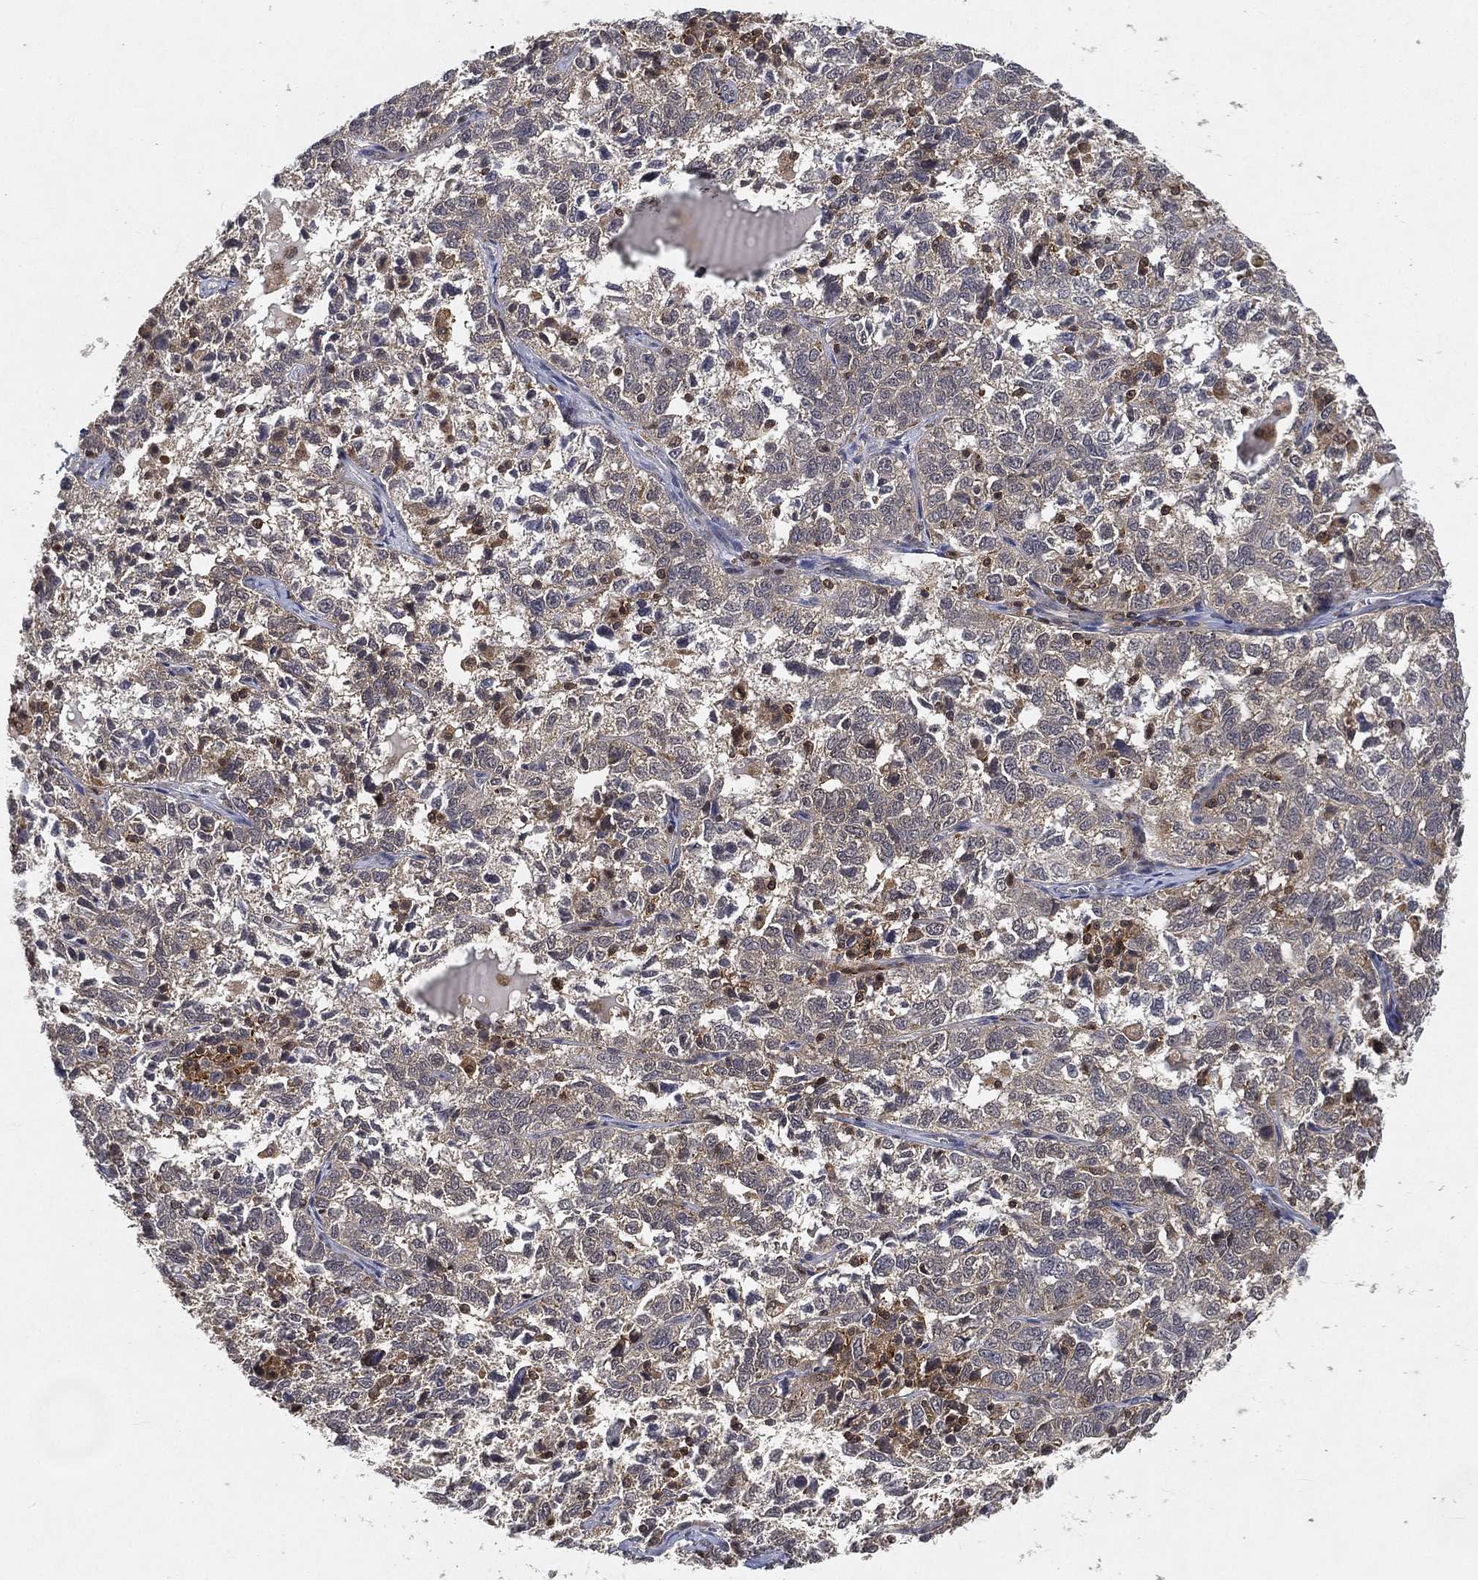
{"staining": {"intensity": "negative", "quantity": "none", "location": "none"}, "tissue": "ovarian cancer", "cell_type": "Tumor cells", "image_type": "cancer", "snomed": [{"axis": "morphology", "description": "Cystadenocarcinoma, serous, NOS"}, {"axis": "topography", "description": "Ovary"}], "caption": "This is an immunohistochemistry histopathology image of human ovarian cancer (serous cystadenocarcinoma). There is no positivity in tumor cells.", "gene": "WDR26", "patient": {"sex": "female", "age": 71}}